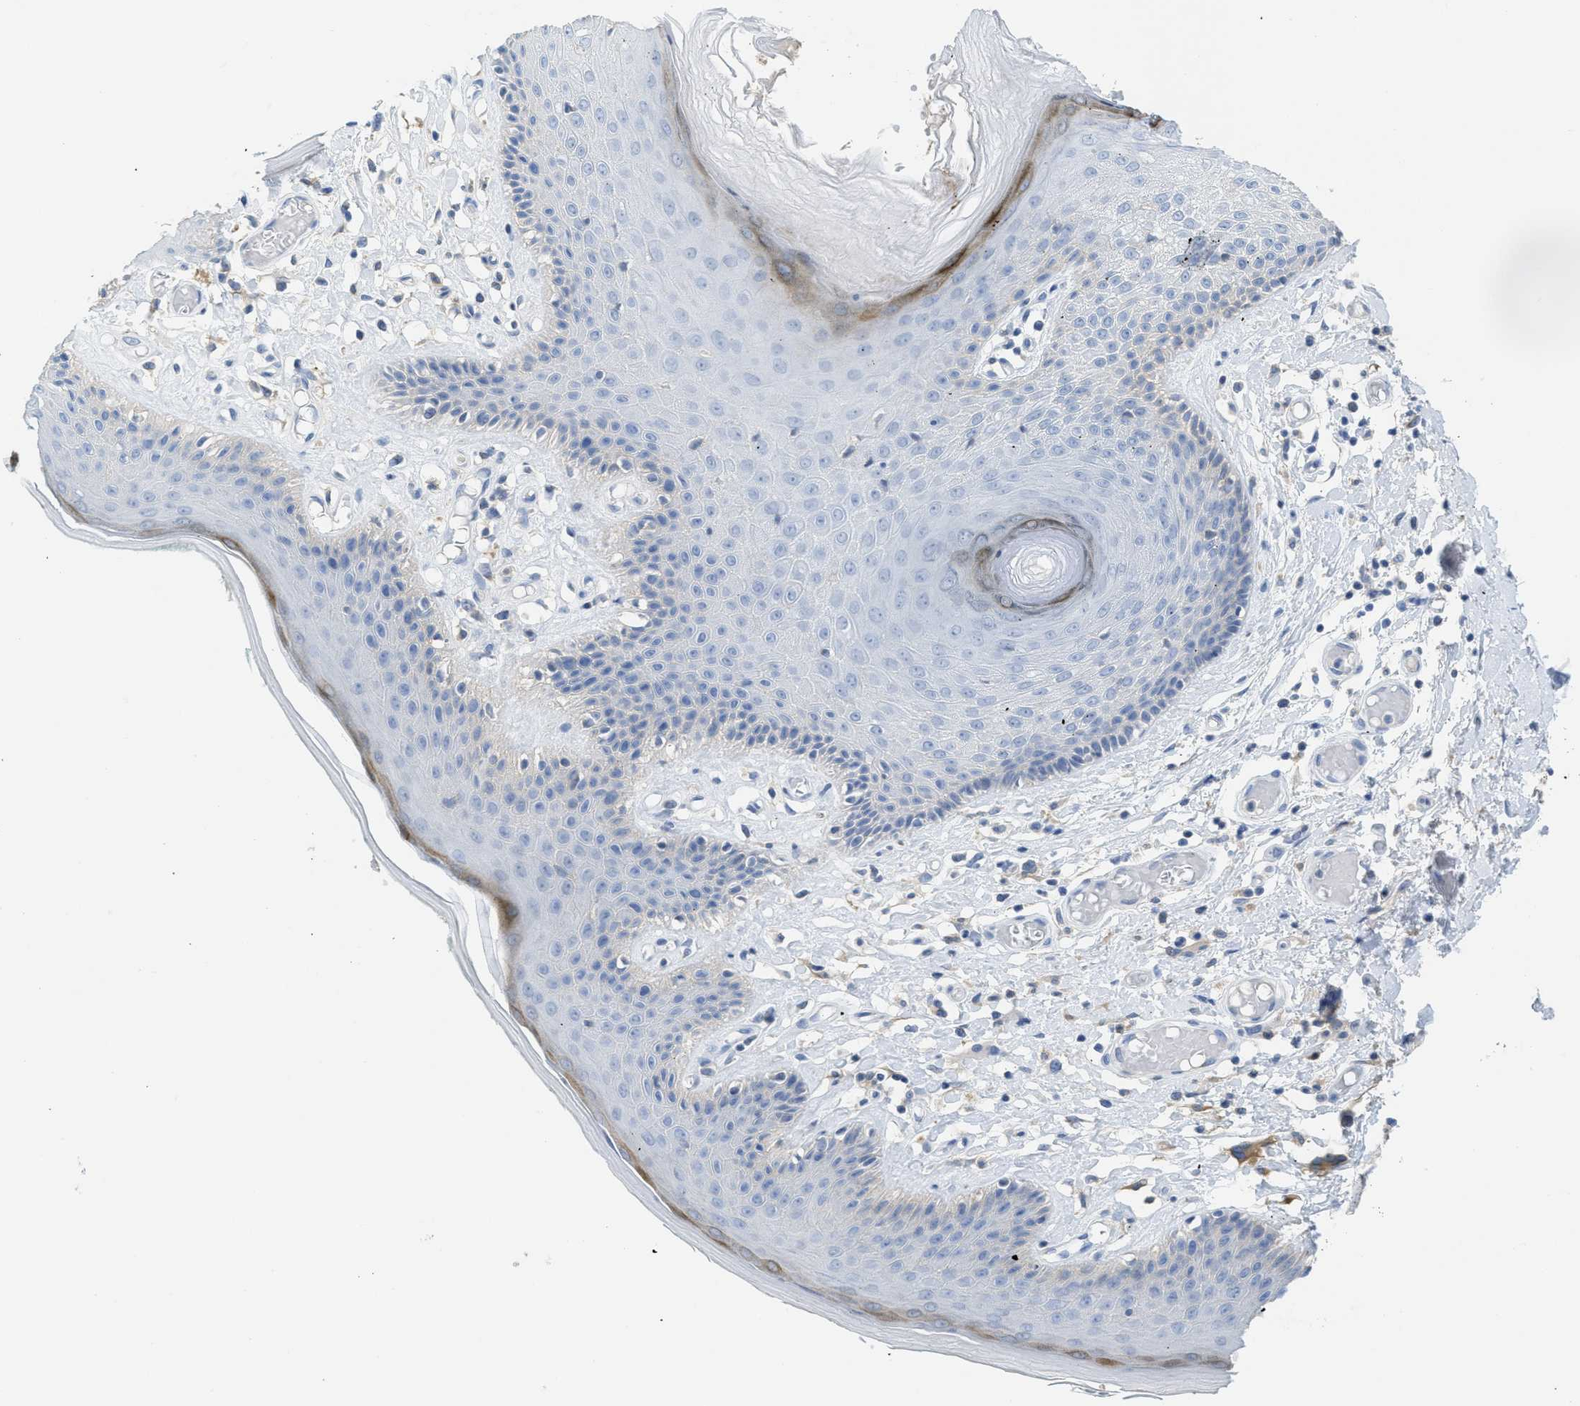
{"staining": {"intensity": "moderate", "quantity": "<25%", "location": "cytoplasmic/membranous"}, "tissue": "skin", "cell_type": "Epidermal cells", "image_type": "normal", "snomed": [{"axis": "morphology", "description": "Normal tissue, NOS"}, {"axis": "topography", "description": "Vulva"}], "caption": "Benign skin was stained to show a protein in brown. There is low levels of moderate cytoplasmic/membranous positivity in approximately <25% of epidermal cells.", "gene": "CNNM4", "patient": {"sex": "female", "age": 73}}